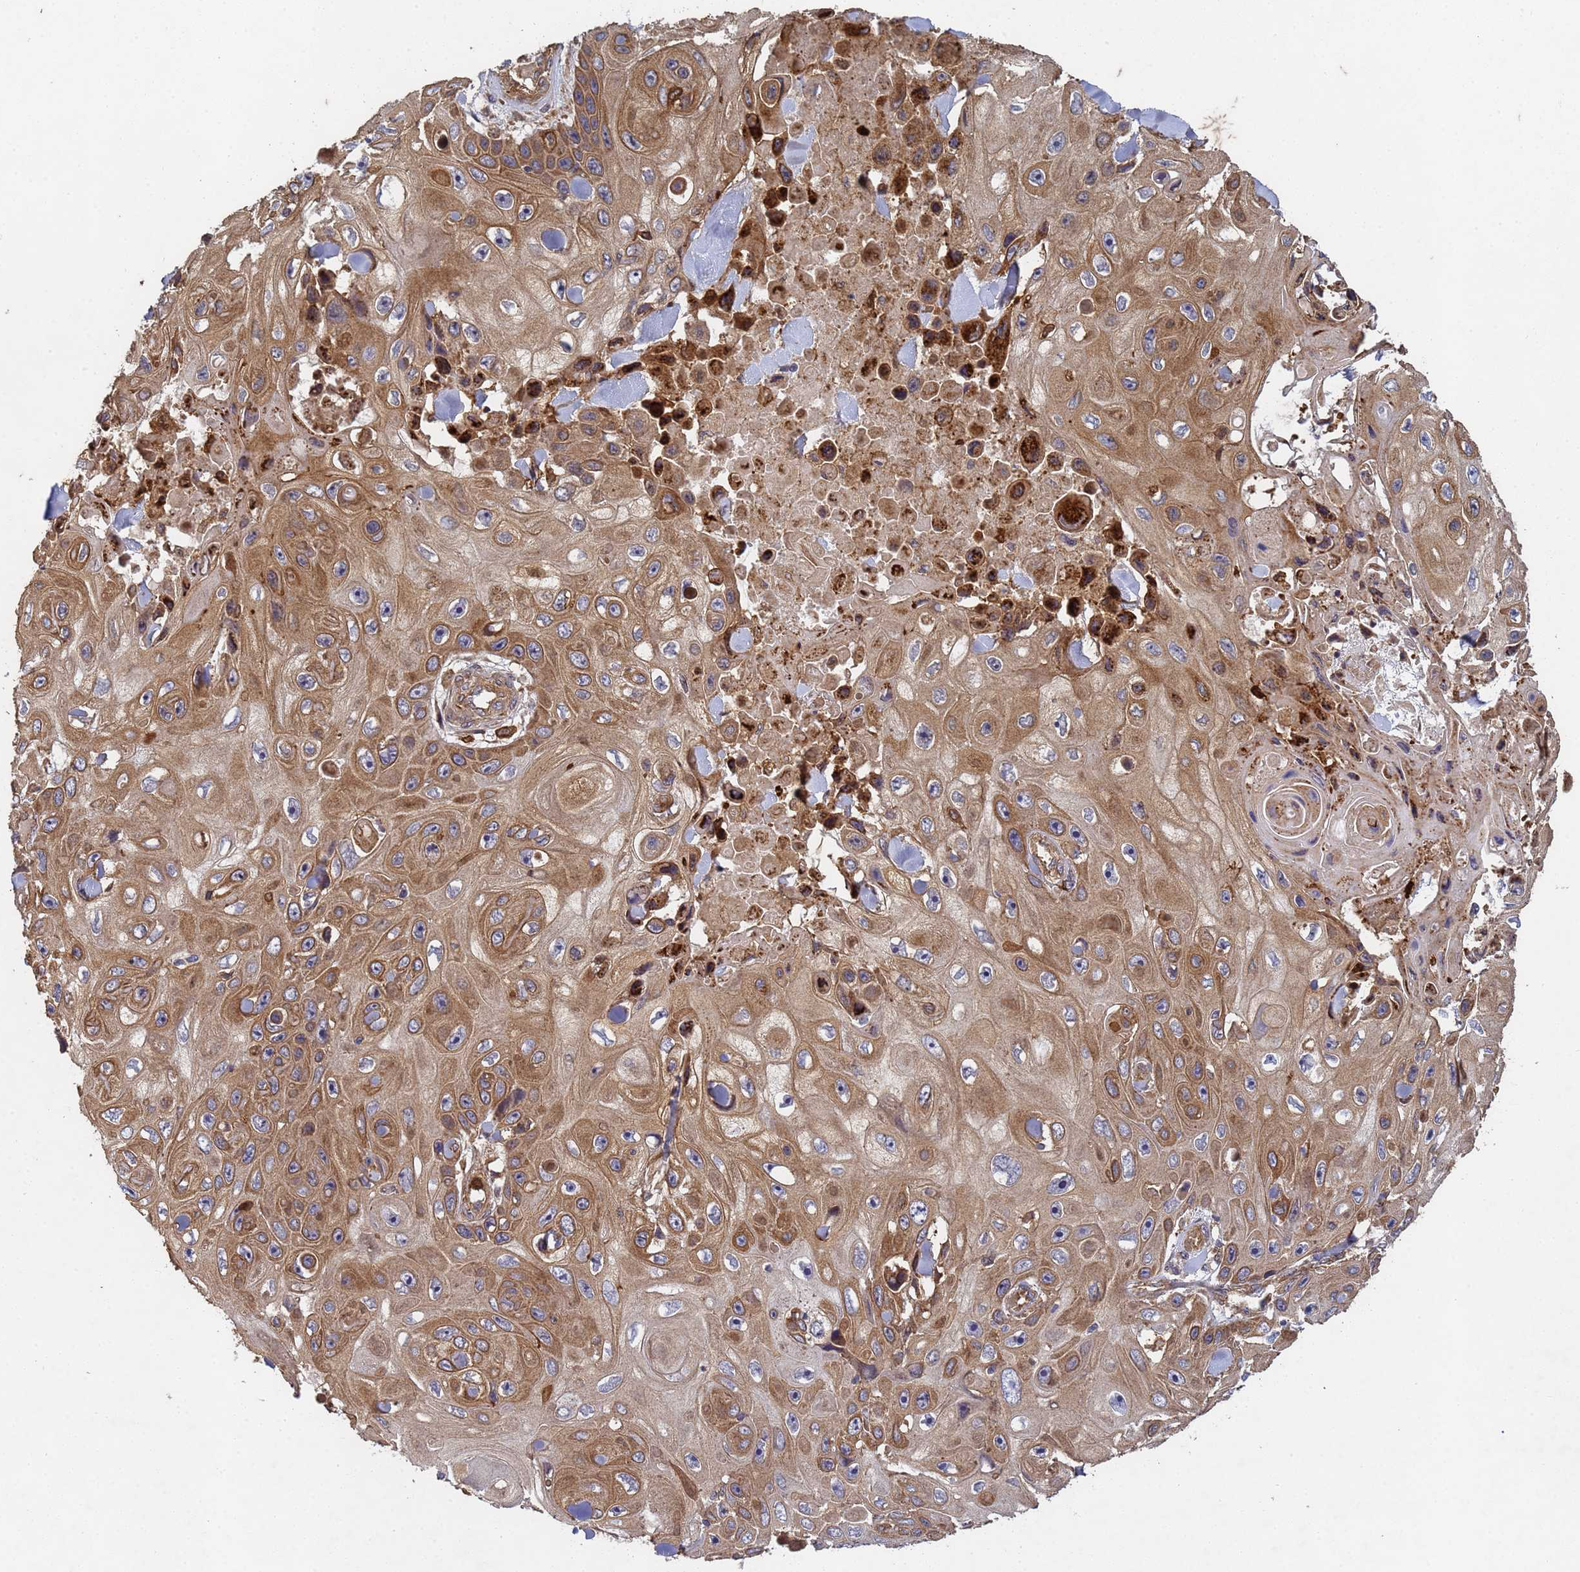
{"staining": {"intensity": "moderate", "quantity": ">75%", "location": "cytoplasmic/membranous"}, "tissue": "skin cancer", "cell_type": "Tumor cells", "image_type": "cancer", "snomed": [{"axis": "morphology", "description": "Squamous cell carcinoma, NOS"}, {"axis": "topography", "description": "Skin"}], "caption": "A high-resolution micrograph shows immunohistochemistry staining of skin cancer (squamous cell carcinoma), which displays moderate cytoplasmic/membranous positivity in approximately >75% of tumor cells.", "gene": "C8orf34", "patient": {"sex": "male", "age": 82}}